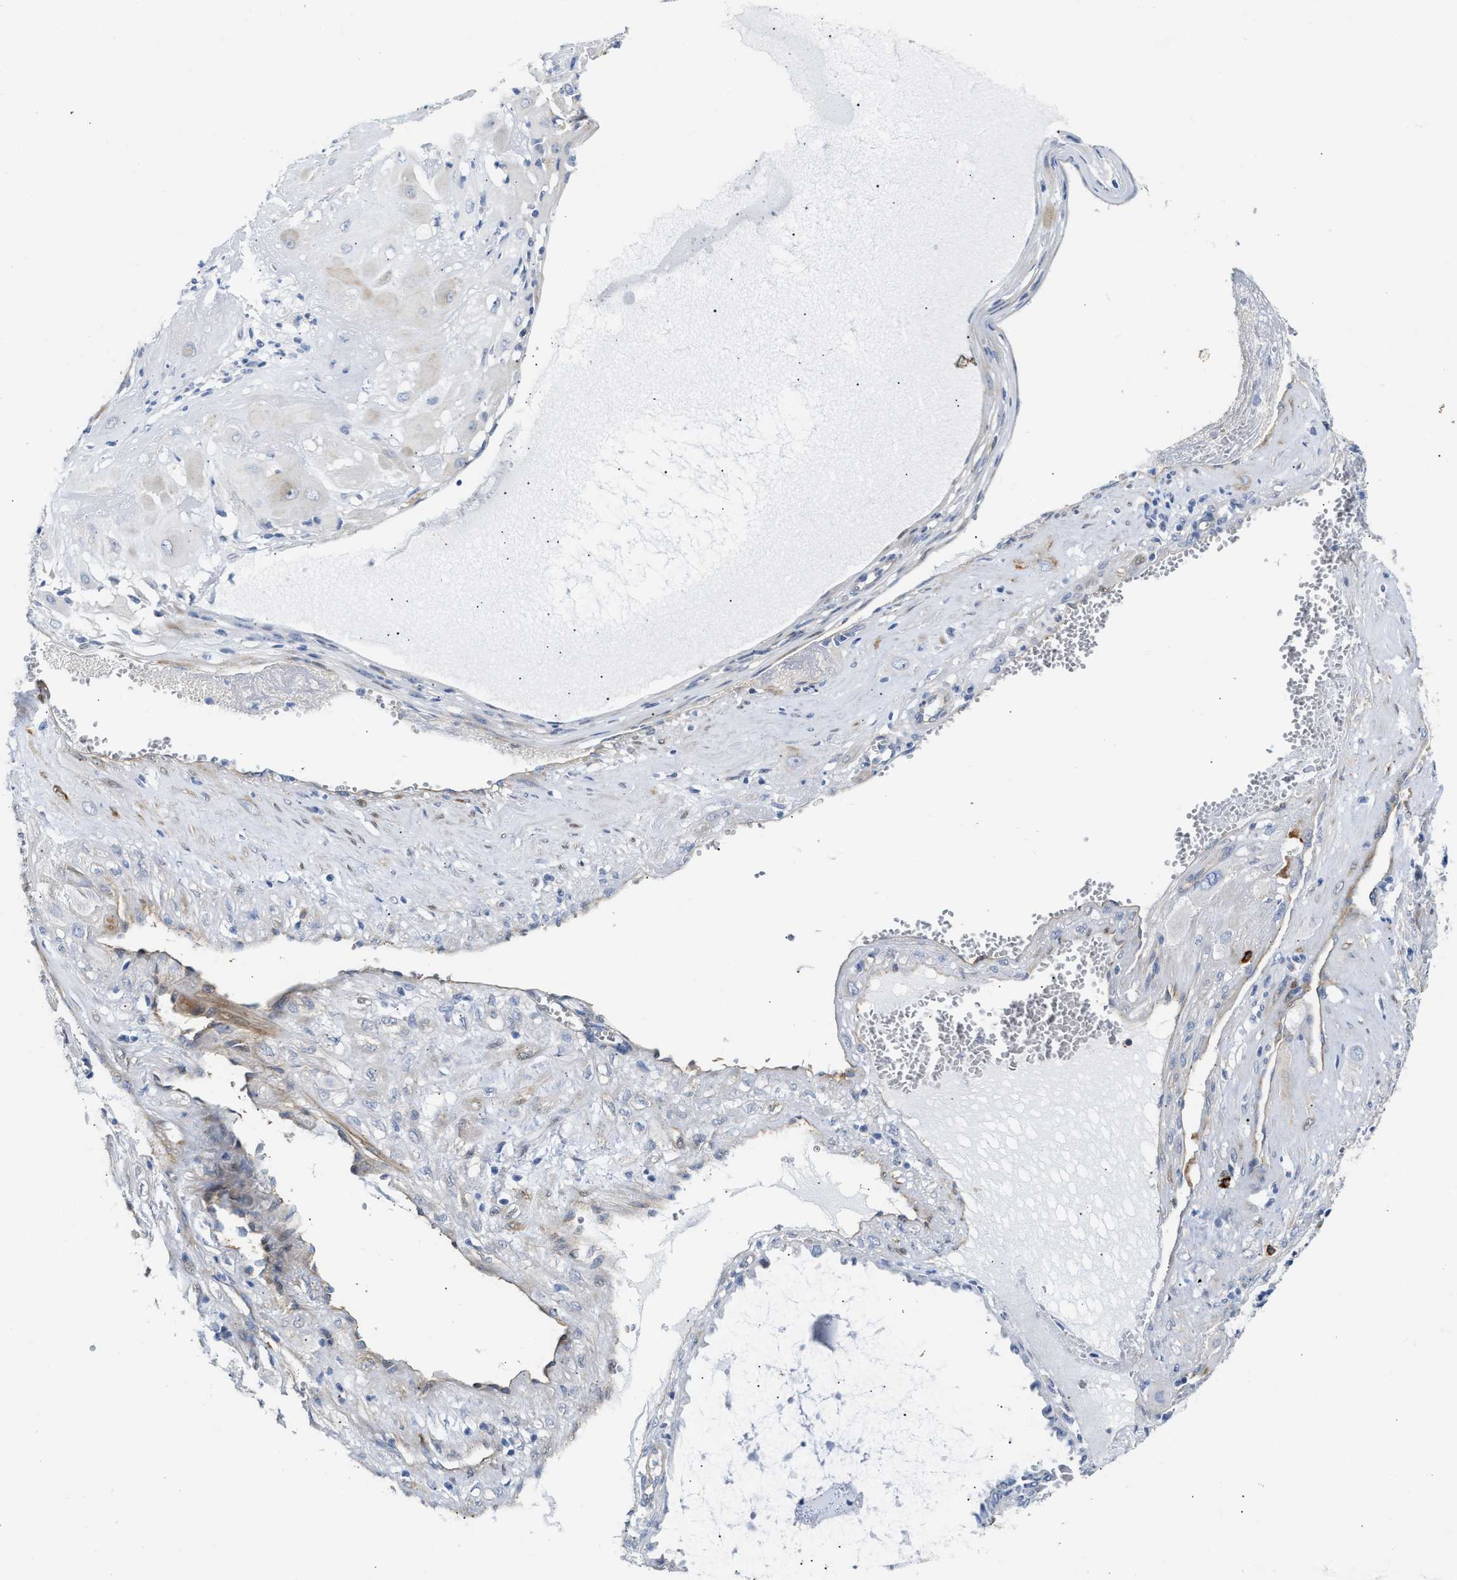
{"staining": {"intensity": "negative", "quantity": "none", "location": "none"}, "tissue": "cervical cancer", "cell_type": "Tumor cells", "image_type": "cancer", "snomed": [{"axis": "morphology", "description": "Squamous cell carcinoma, NOS"}, {"axis": "topography", "description": "Cervix"}], "caption": "This is a photomicrograph of immunohistochemistry staining of cervical cancer (squamous cell carcinoma), which shows no positivity in tumor cells.", "gene": "FHL1", "patient": {"sex": "female", "age": 34}}